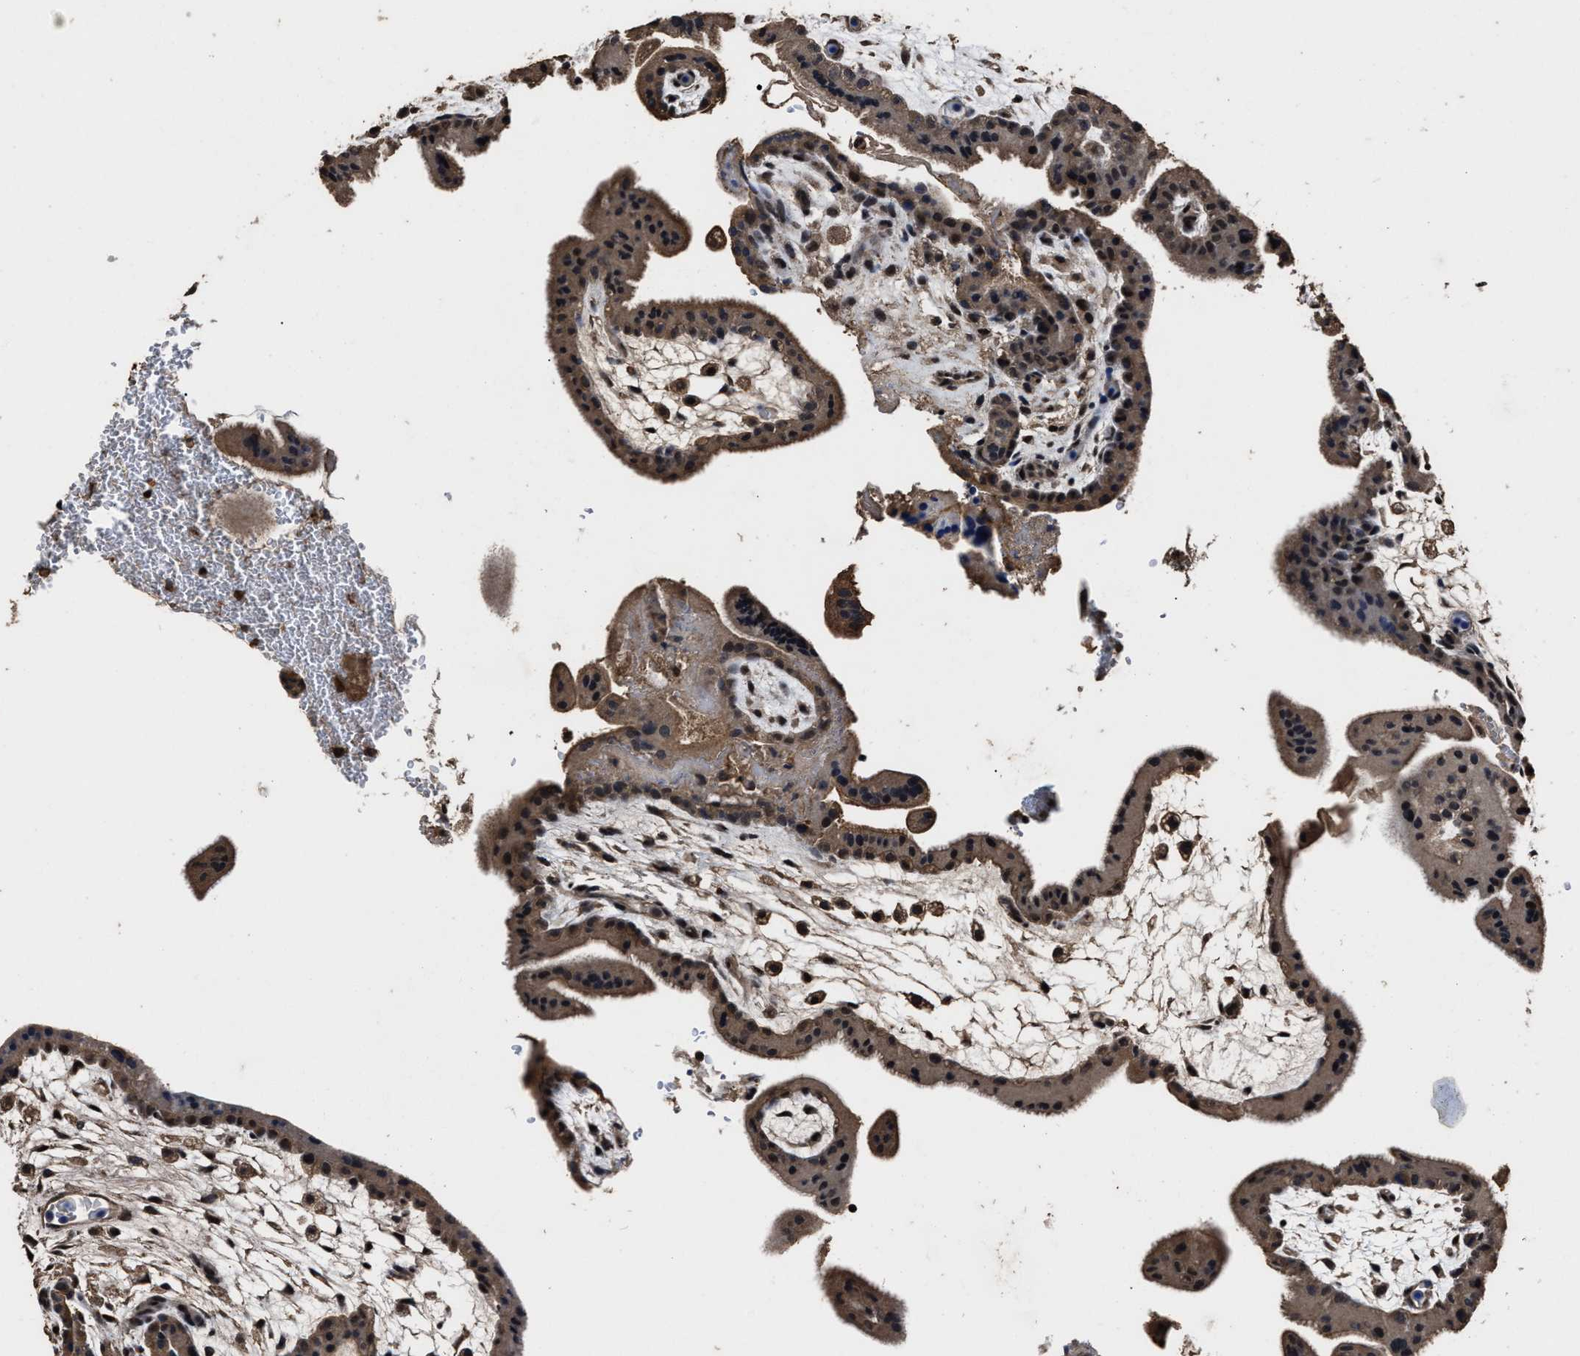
{"staining": {"intensity": "moderate", "quantity": ">75%", "location": "cytoplasmic/membranous,nuclear"}, "tissue": "placenta", "cell_type": "Decidual cells", "image_type": "normal", "snomed": [{"axis": "morphology", "description": "Normal tissue, NOS"}, {"axis": "topography", "description": "Placenta"}], "caption": "An immunohistochemistry micrograph of benign tissue is shown. Protein staining in brown highlights moderate cytoplasmic/membranous,nuclear positivity in placenta within decidual cells.", "gene": "RSBN1L", "patient": {"sex": "female", "age": 35}}